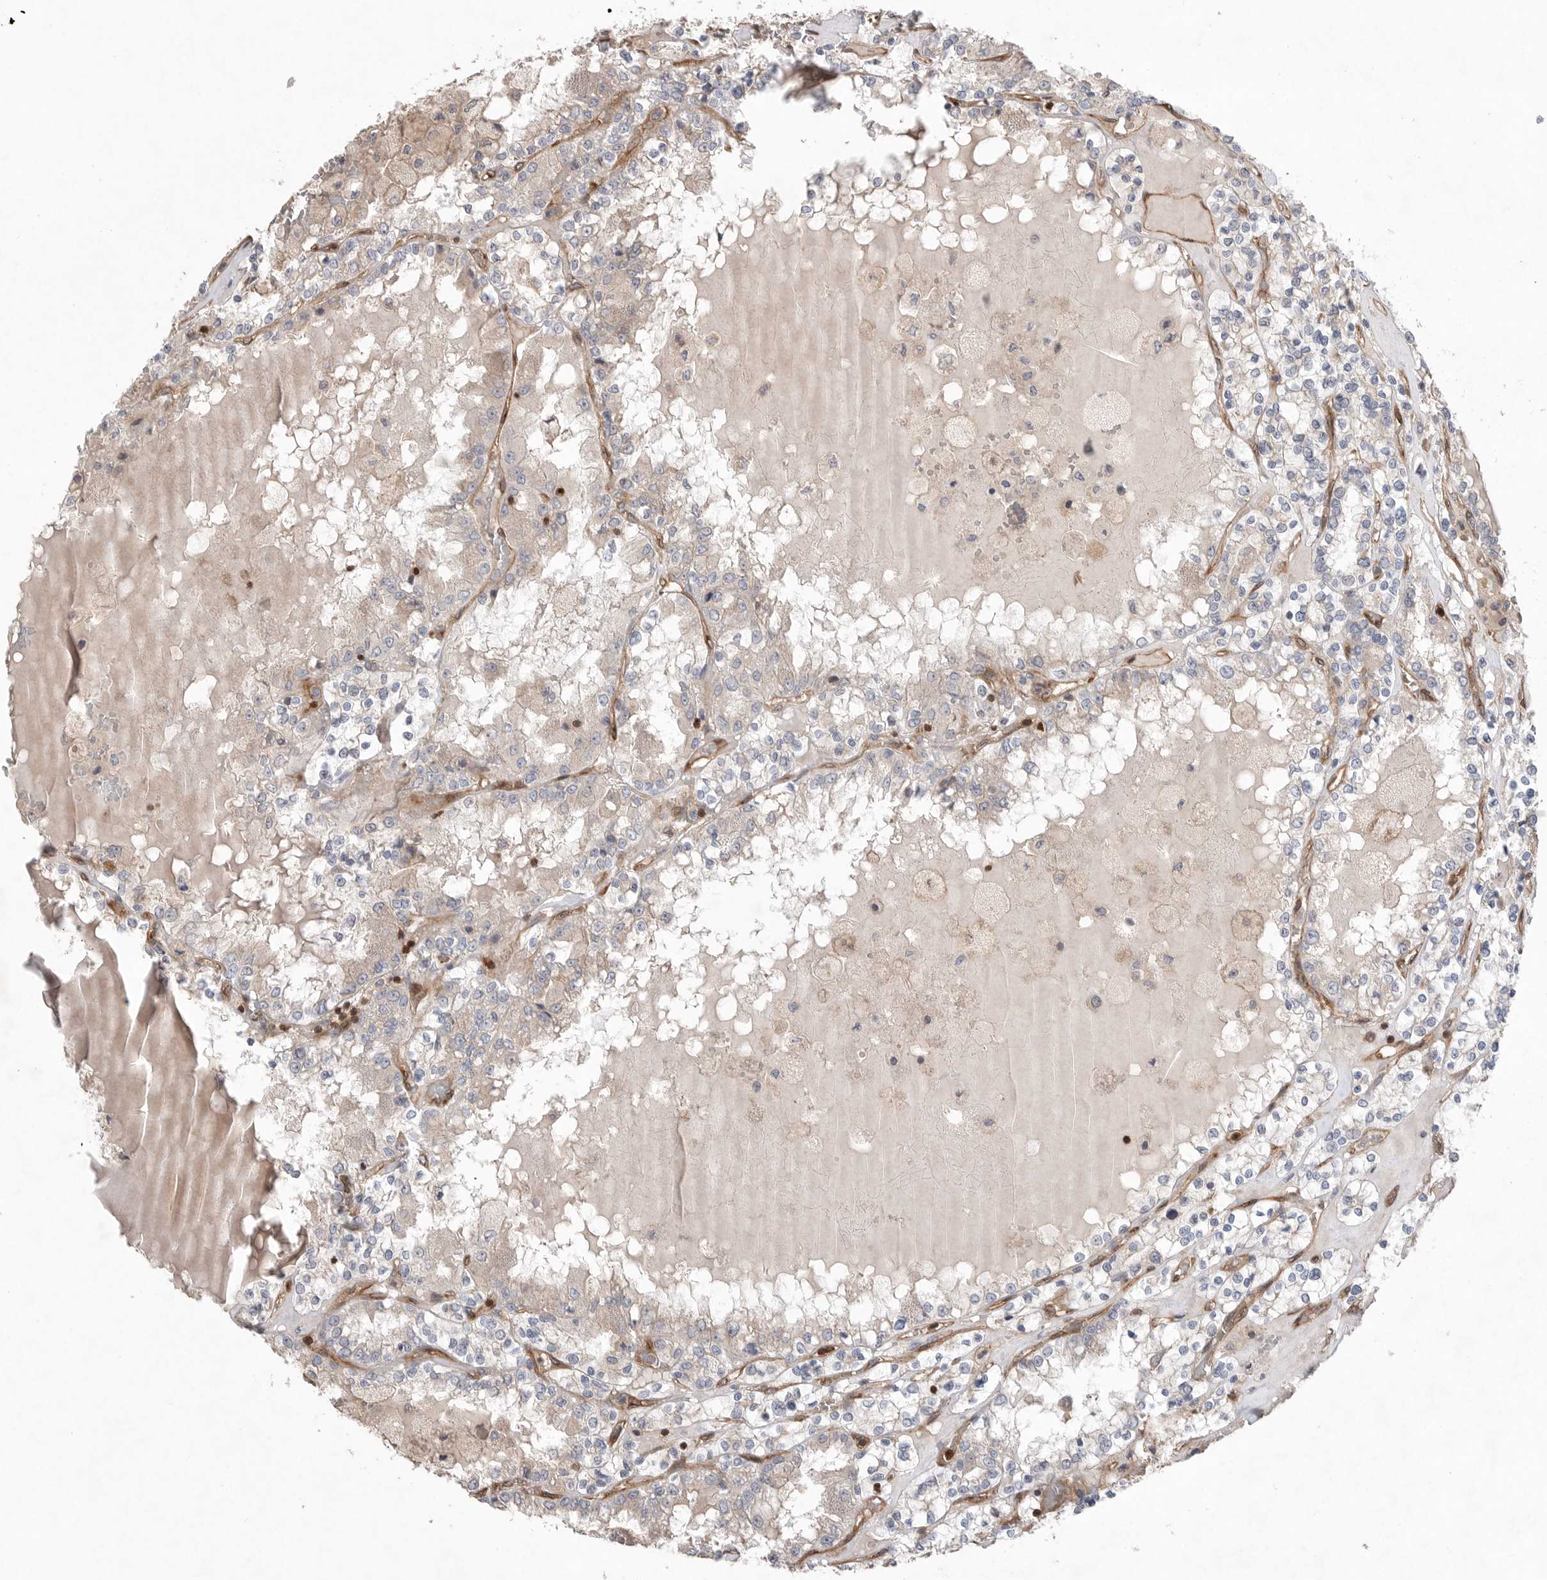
{"staining": {"intensity": "negative", "quantity": "none", "location": "none"}, "tissue": "renal cancer", "cell_type": "Tumor cells", "image_type": "cancer", "snomed": [{"axis": "morphology", "description": "Adenocarcinoma, NOS"}, {"axis": "topography", "description": "Kidney"}], "caption": "This is an immunohistochemistry (IHC) photomicrograph of adenocarcinoma (renal). There is no staining in tumor cells.", "gene": "PRKCH", "patient": {"sex": "female", "age": 56}}